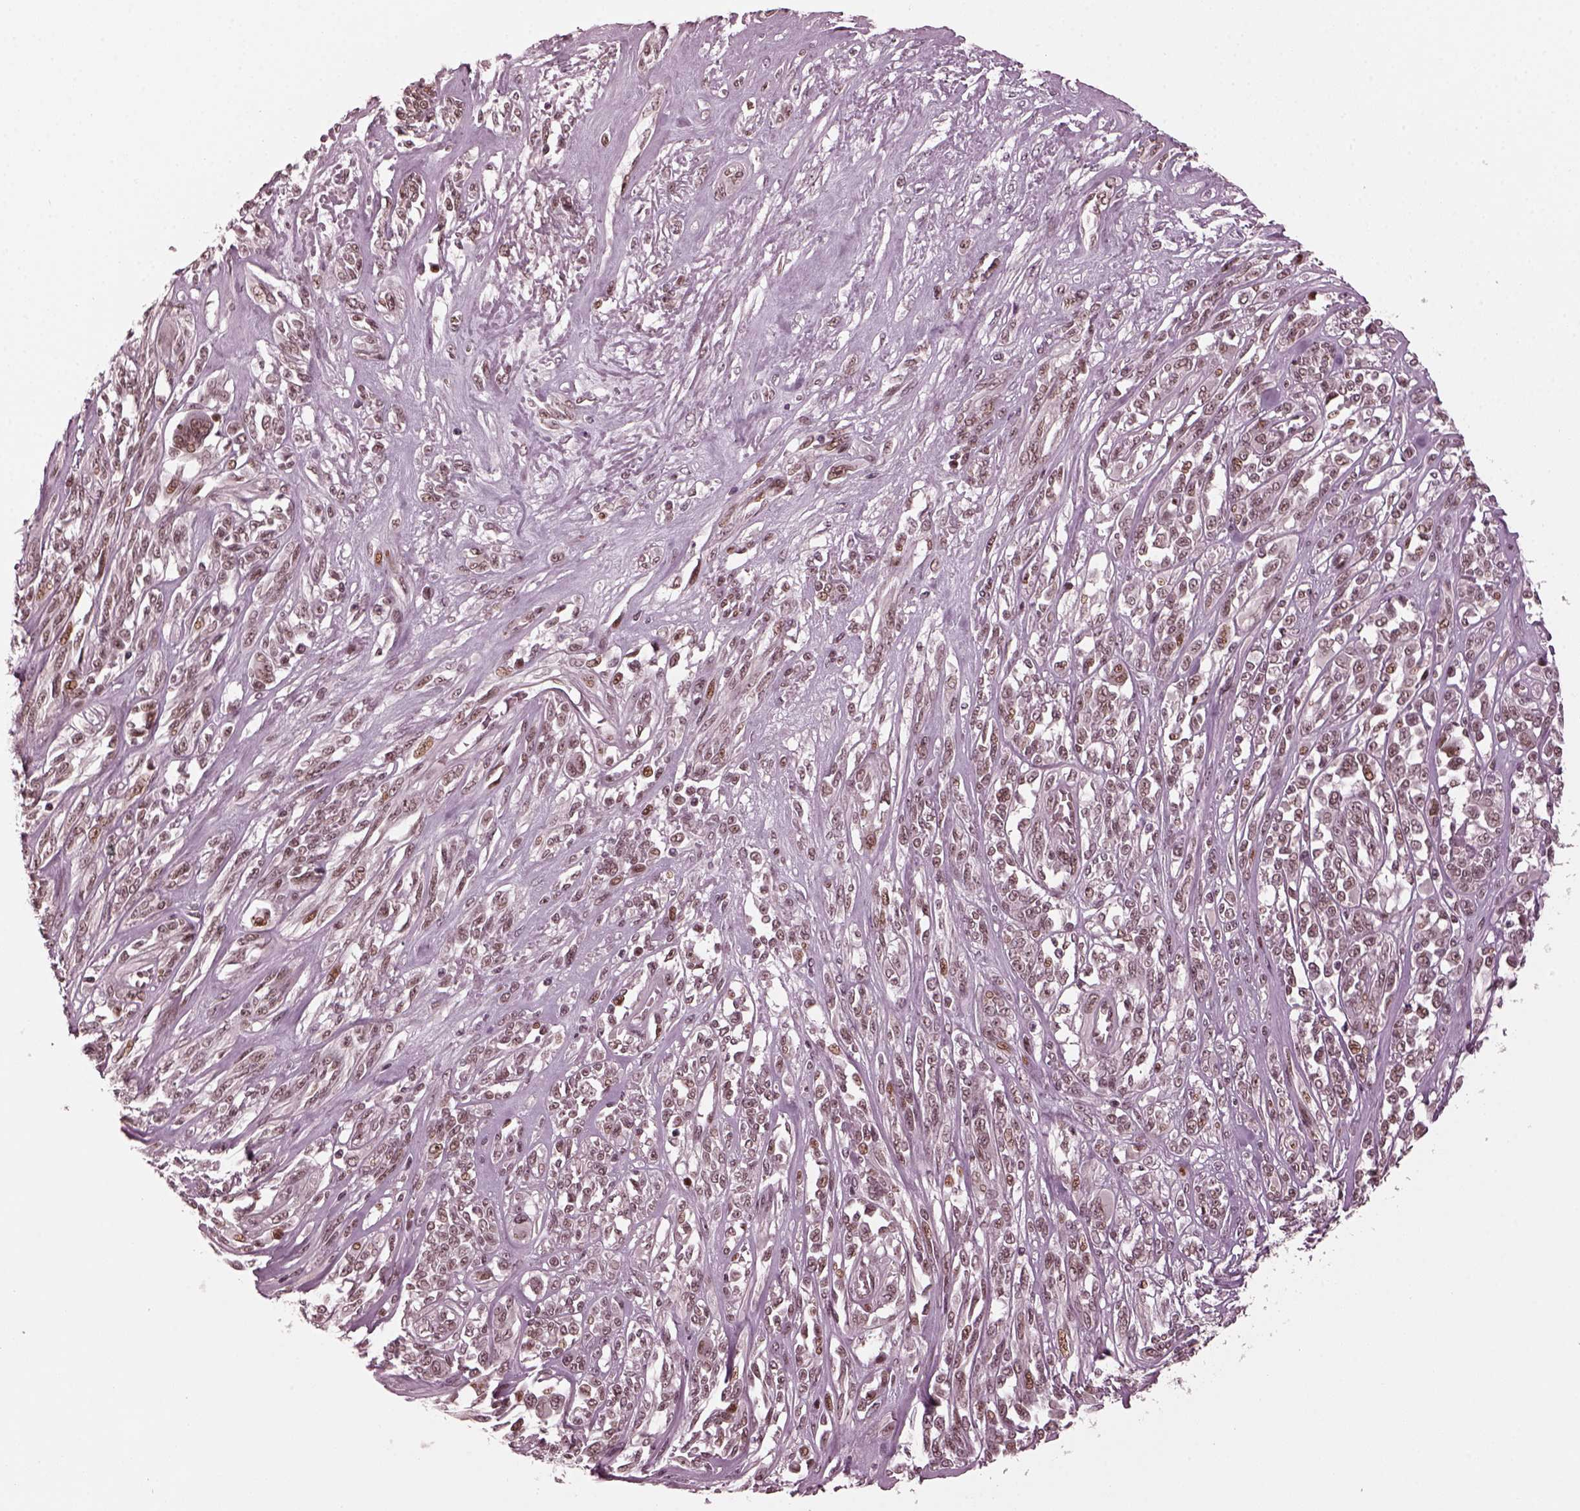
{"staining": {"intensity": "moderate", "quantity": "<25%", "location": "nuclear"}, "tissue": "melanoma", "cell_type": "Tumor cells", "image_type": "cancer", "snomed": [{"axis": "morphology", "description": "Malignant melanoma, NOS"}, {"axis": "topography", "description": "Skin"}], "caption": "Immunohistochemistry (IHC) (DAB (3,3'-diaminobenzidine)) staining of melanoma demonstrates moderate nuclear protein positivity in approximately <25% of tumor cells.", "gene": "TRIB3", "patient": {"sex": "female", "age": 91}}